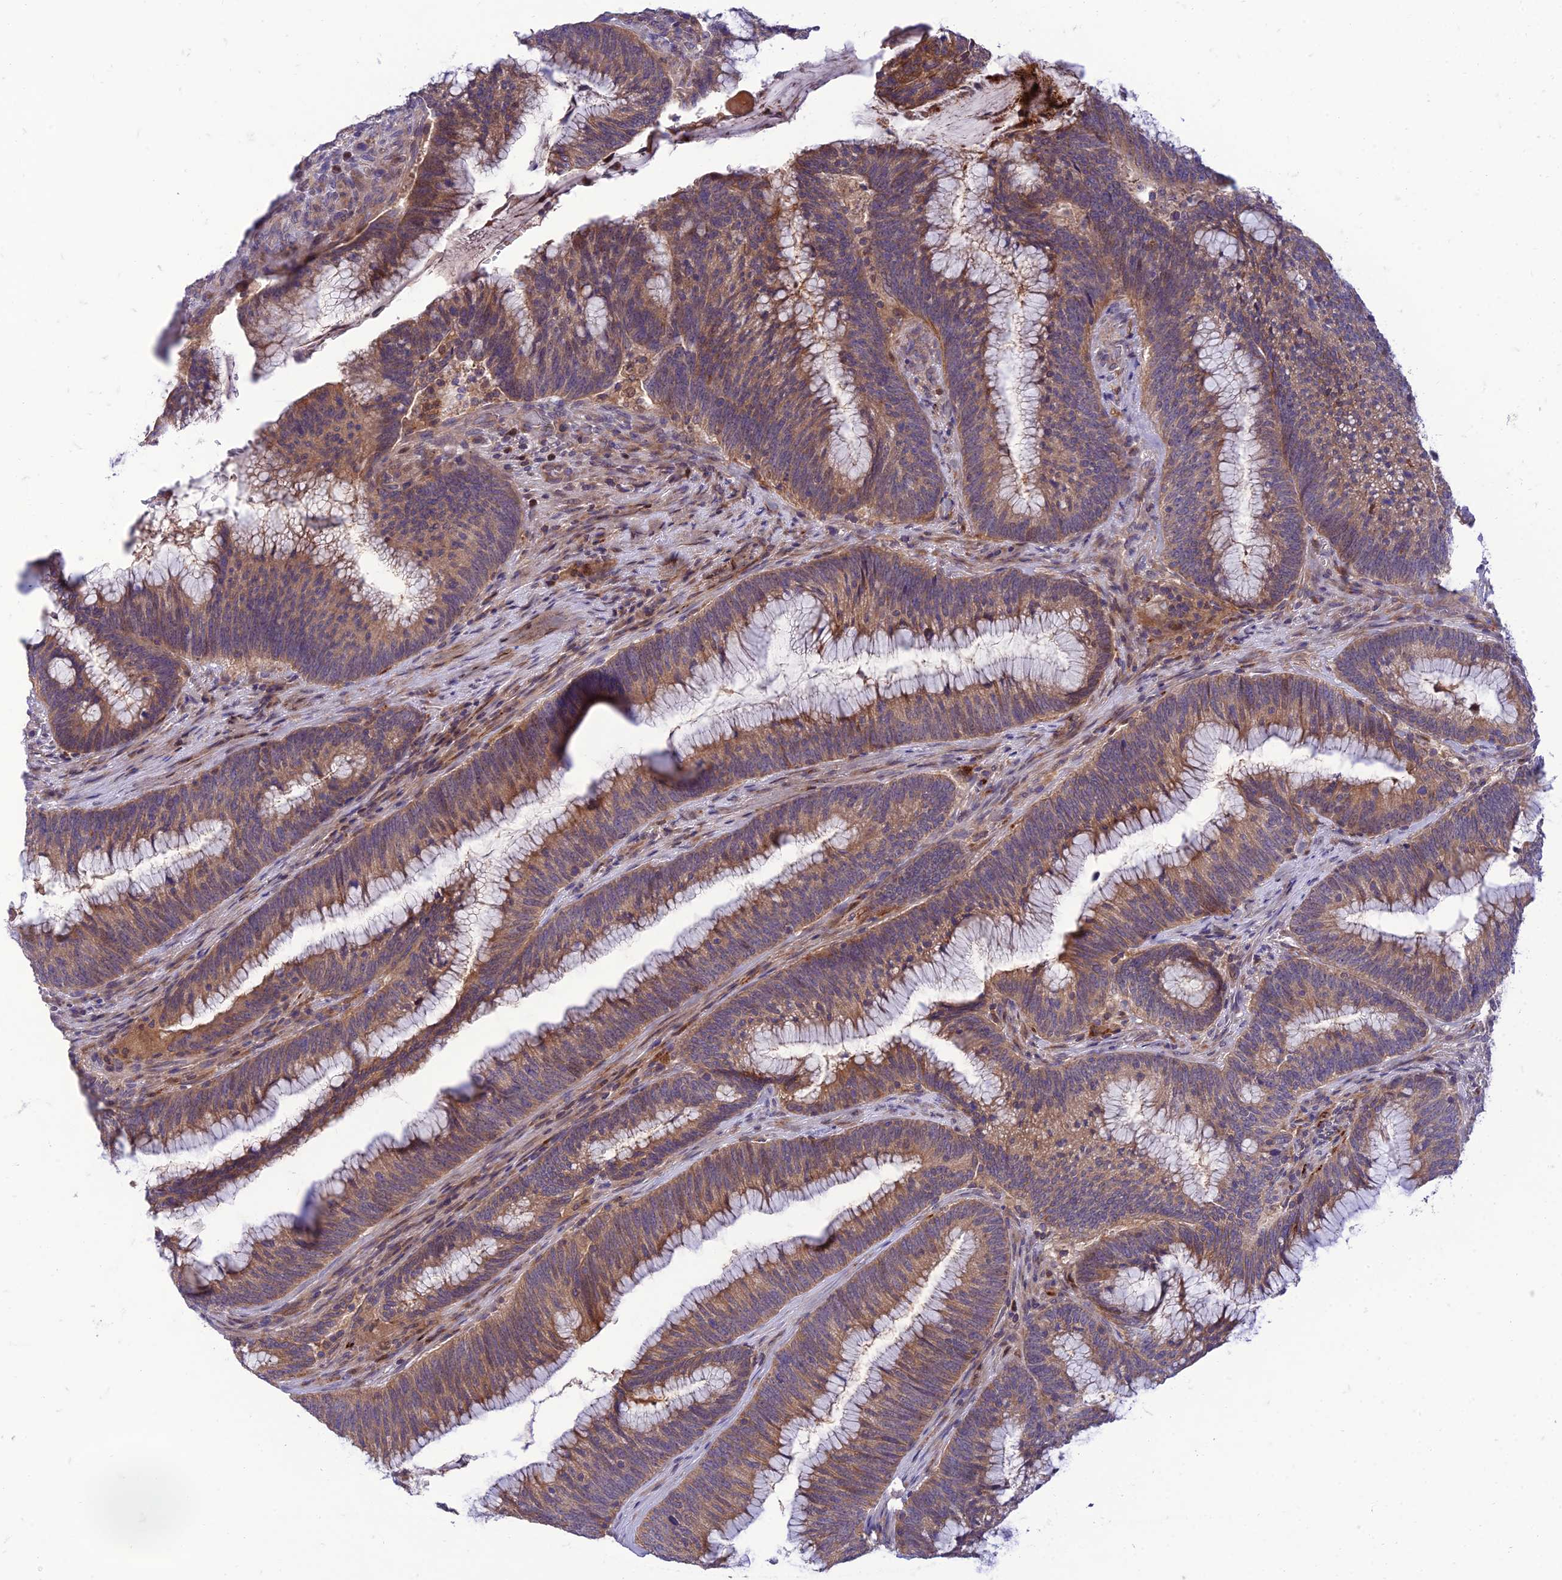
{"staining": {"intensity": "moderate", "quantity": ">75%", "location": "cytoplasmic/membranous"}, "tissue": "colorectal cancer", "cell_type": "Tumor cells", "image_type": "cancer", "snomed": [{"axis": "morphology", "description": "Adenocarcinoma, NOS"}, {"axis": "topography", "description": "Rectum"}], "caption": "Protein staining reveals moderate cytoplasmic/membranous positivity in approximately >75% of tumor cells in colorectal cancer.", "gene": "IRAK3", "patient": {"sex": "female", "age": 77}}